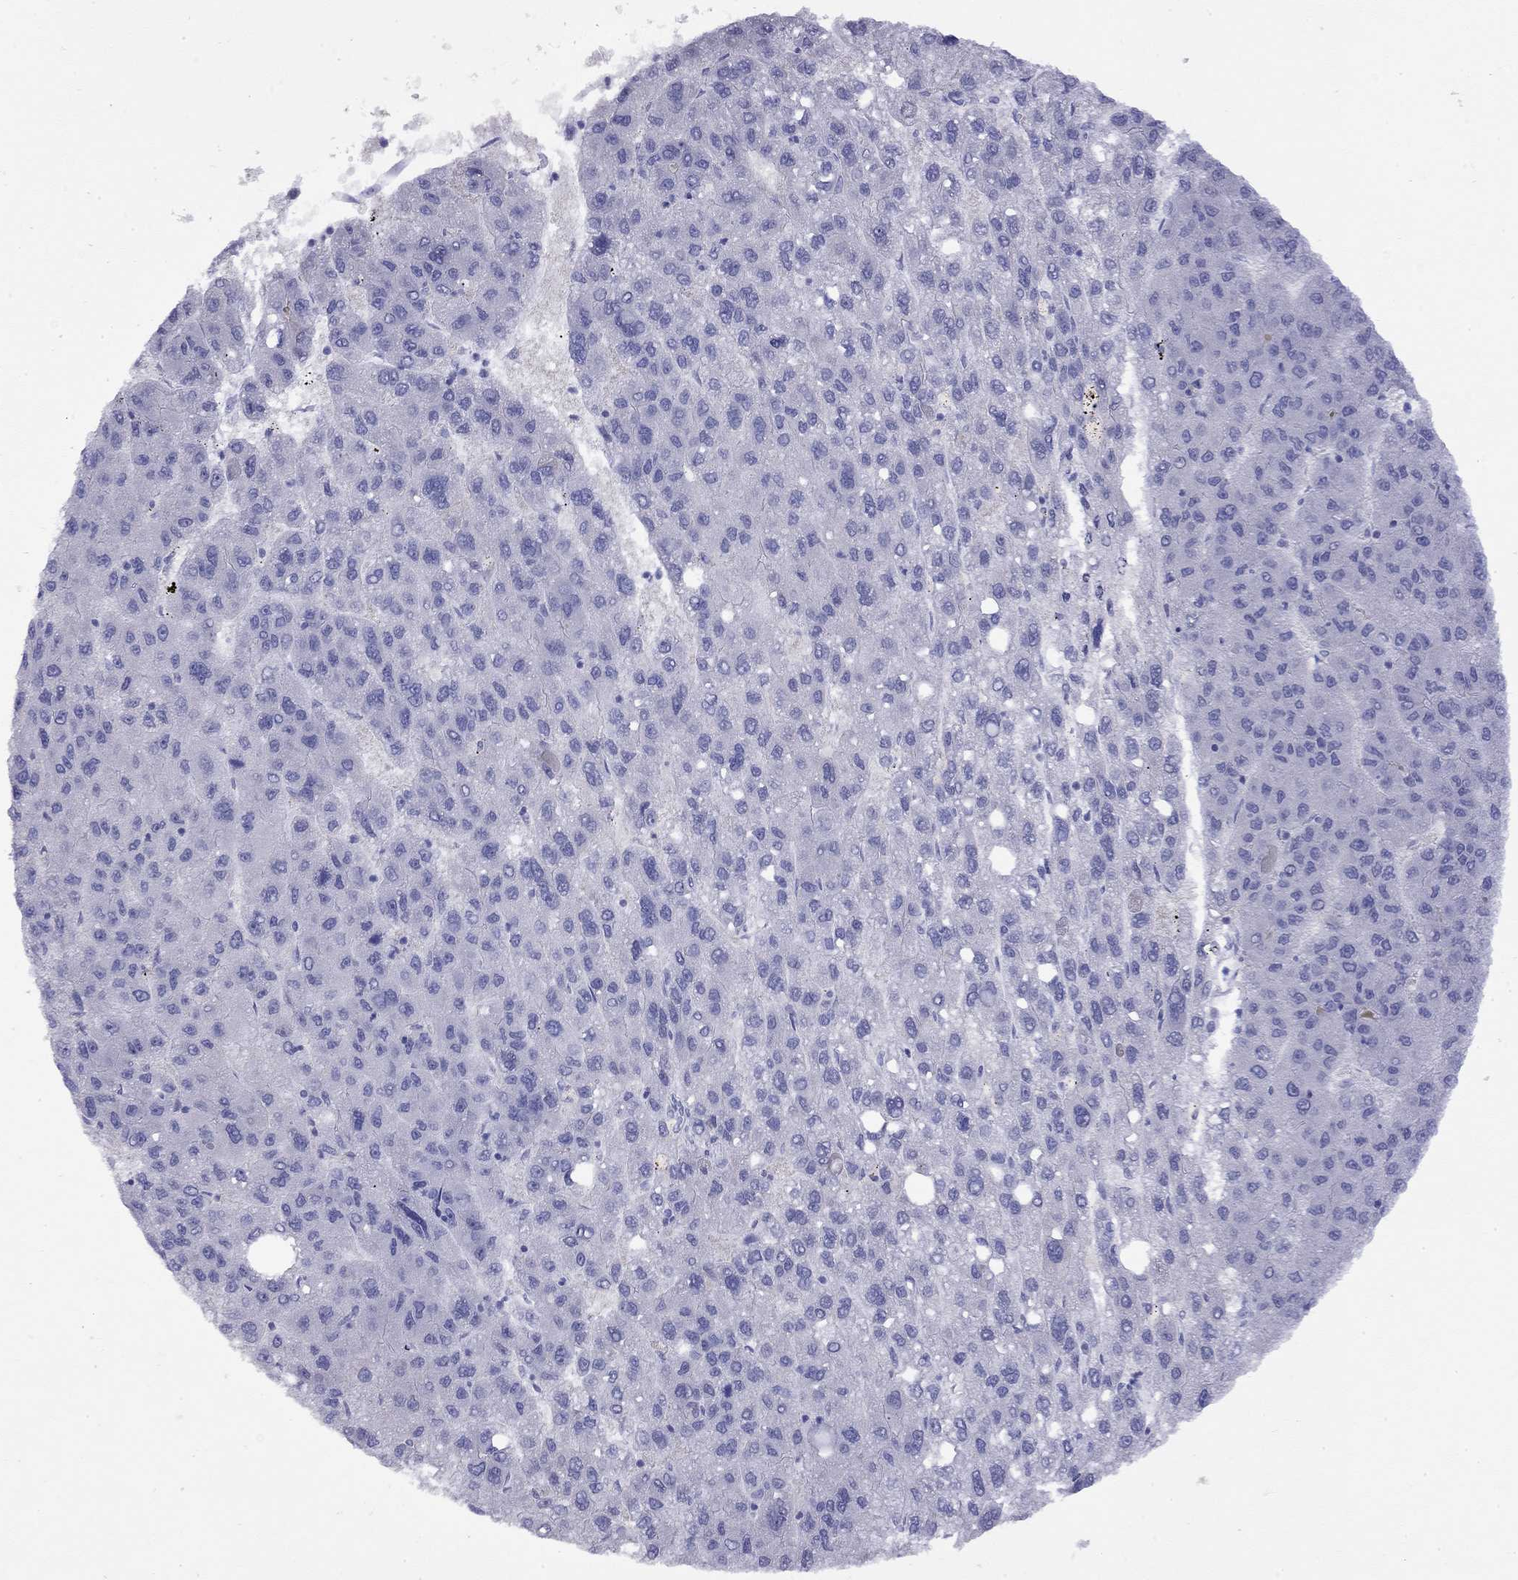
{"staining": {"intensity": "negative", "quantity": "none", "location": "none"}, "tissue": "liver cancer", "cell_type": "Tumor cells", "image_type": "cancer", "snomed": [{"axis": "morphology", "description": "Carcinoma, Hepatocellular, NOS"}, {"axis": "topography", "description": "Liver"}], "caption": "An IHC image of liver hepatocellular carcinoma is shown. There is no staining in tumor cells of liver hepatocellular carcinoma.", "gene": "GNAT3", "patient": {"sex": "female", "age": 82}}